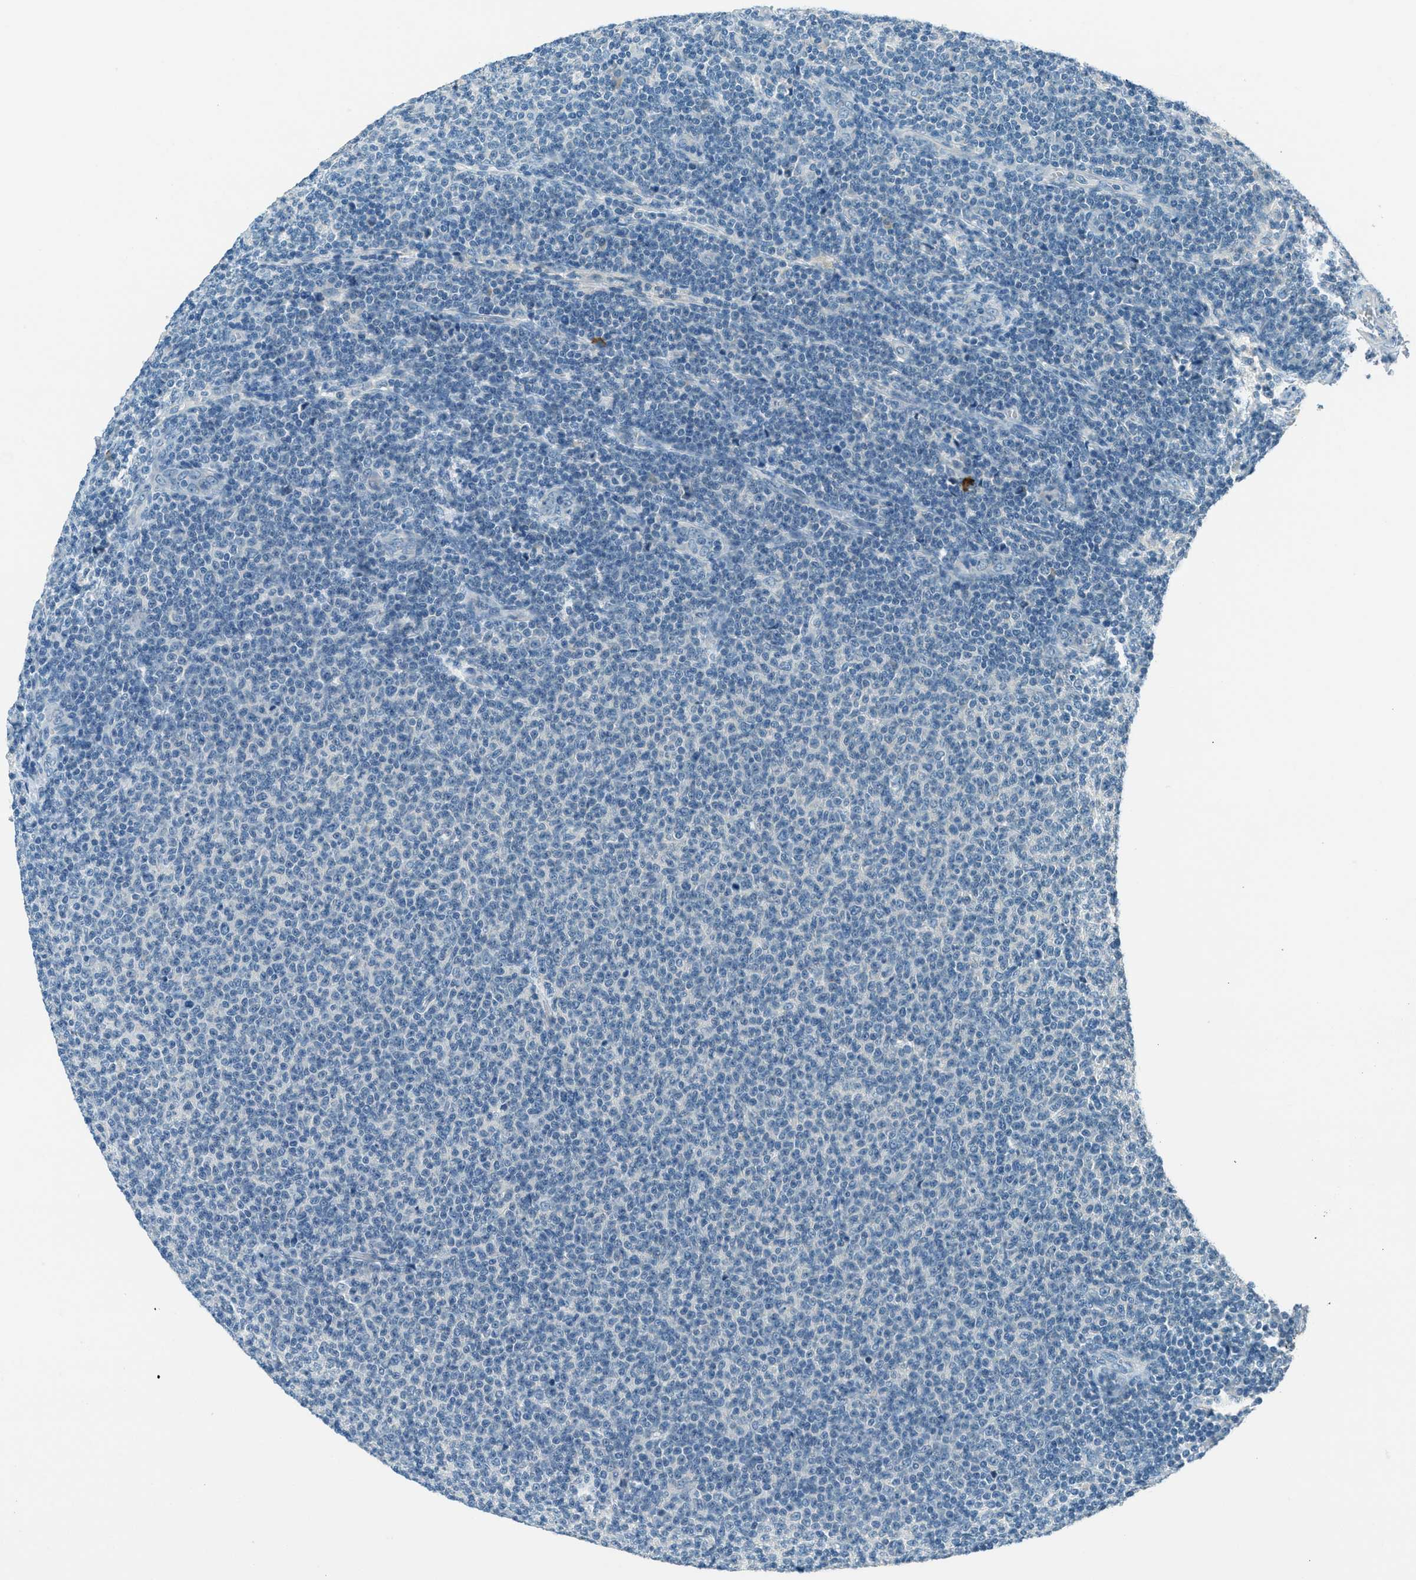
{"staining": {"intensity": "negative", "quantity": "none", "location": "none"}, "tissue": "lymphoma", "cell_type": "Tumor cells", "image_type": "cancer", "snomed": [{"axis": "morphology", "description": "Malignant lymphoma, non-Hodgkin's type, Low grade"}, {"axis": "topography", "description": "Lymph node"}], "caption": "The photomicrograph demonstrates no staining of tumor cells in lymphoma.", "gene": "MSLN", "patient": {"sex": "male", "age": 66}}